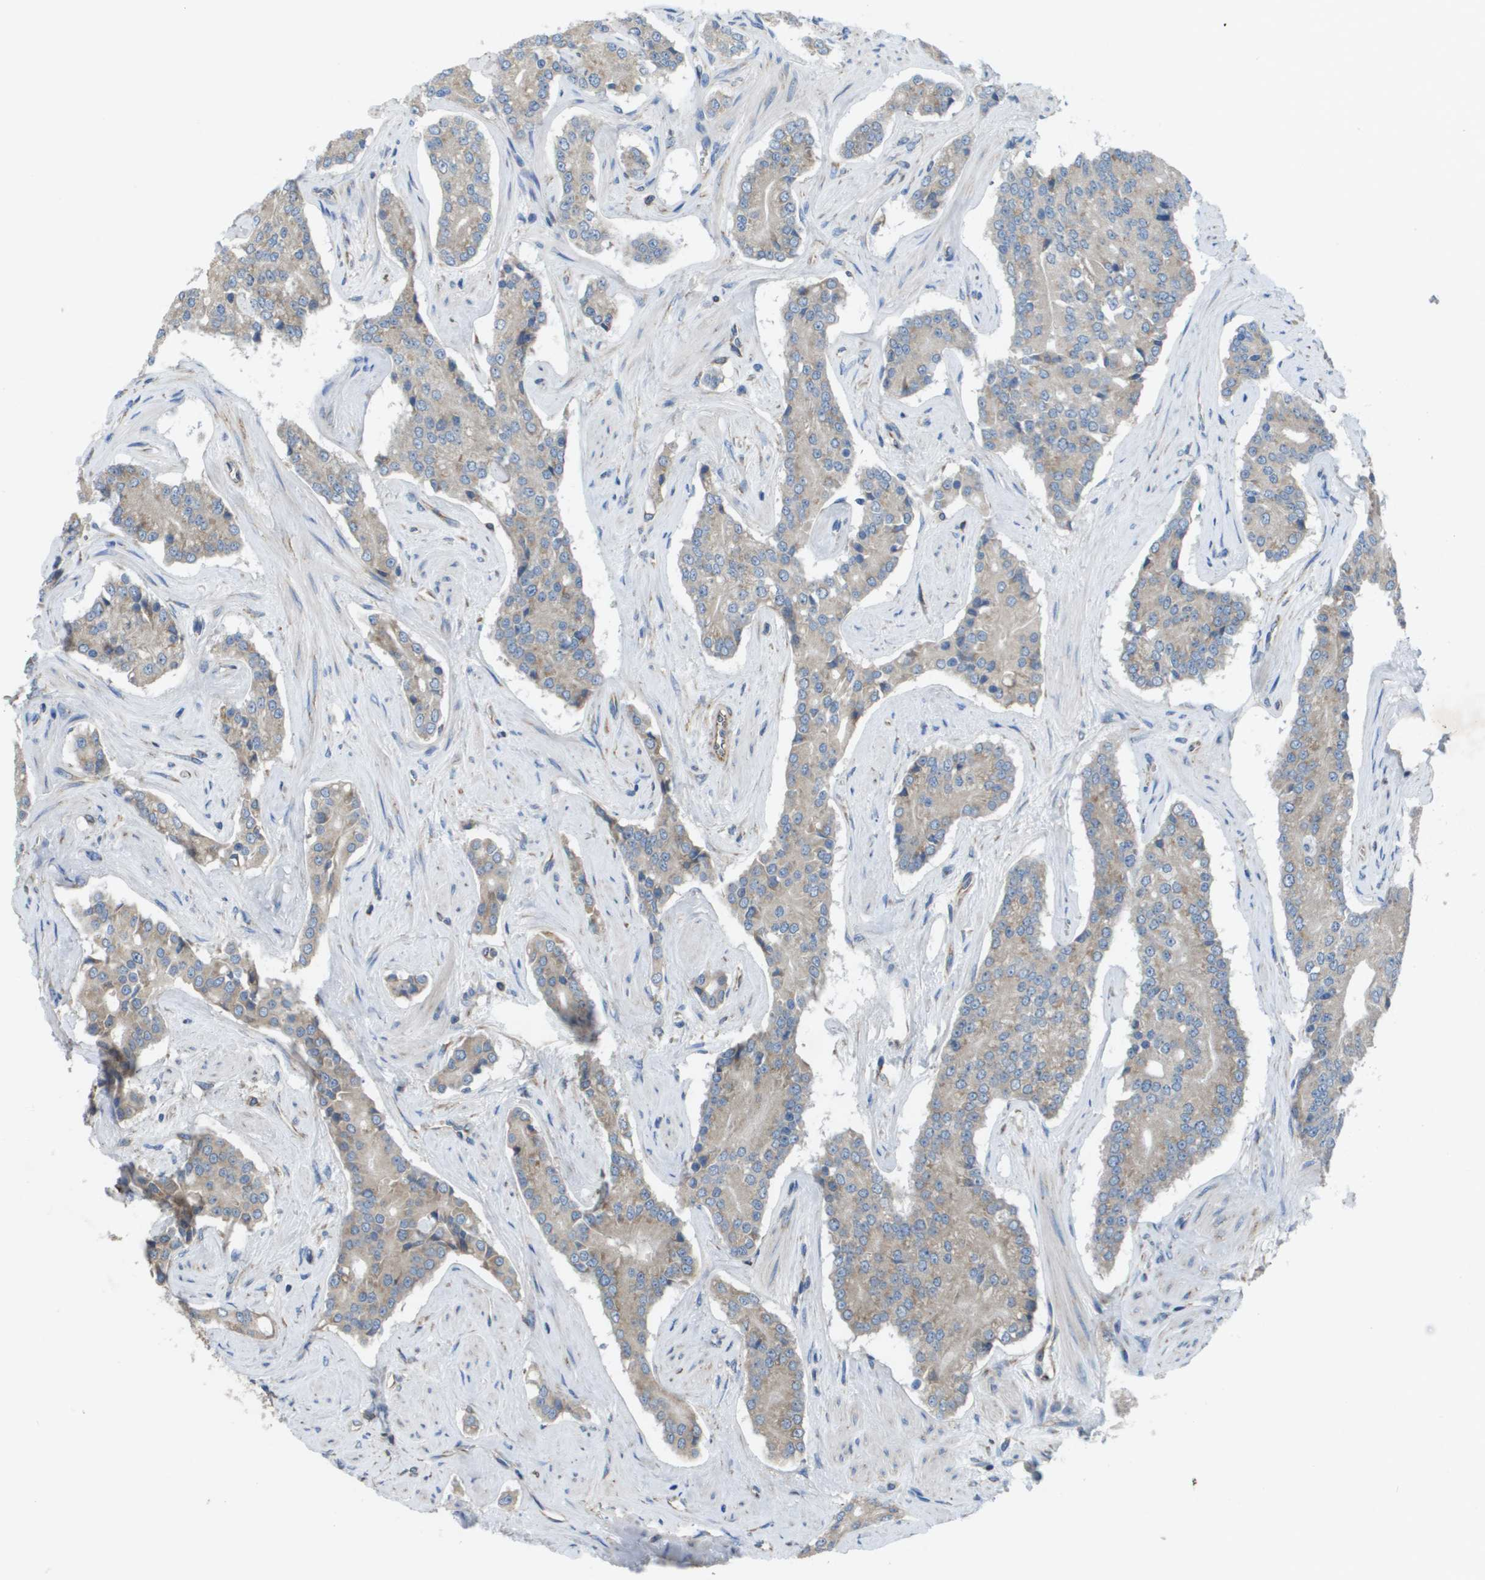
{"staining": {"intensity": "weak", "quantity": ">75%", "location": "cytoplasmic/membranous"}, "tissue": "prostate cancer", "cell_type": "Tumor cells", "image_type": "cancer", "snomed": [{"axis": "morphology", "description": "Normal tissue, NOS"}, {"axis": "morphology", "description": "Adenocarcinoma, High grade"}, {"axis": "topography", "description": "Prostate"}, {"axis": "topography", "description": "Seminal veicle"}], "caption": "Prostate cancer stained with immunohistochemistry reveals weak cytoplasmic/membranous positivity in about >75% of tumor cells.", "gene": "CLCN2", "patient": {"sex": "male", "age": 55}}